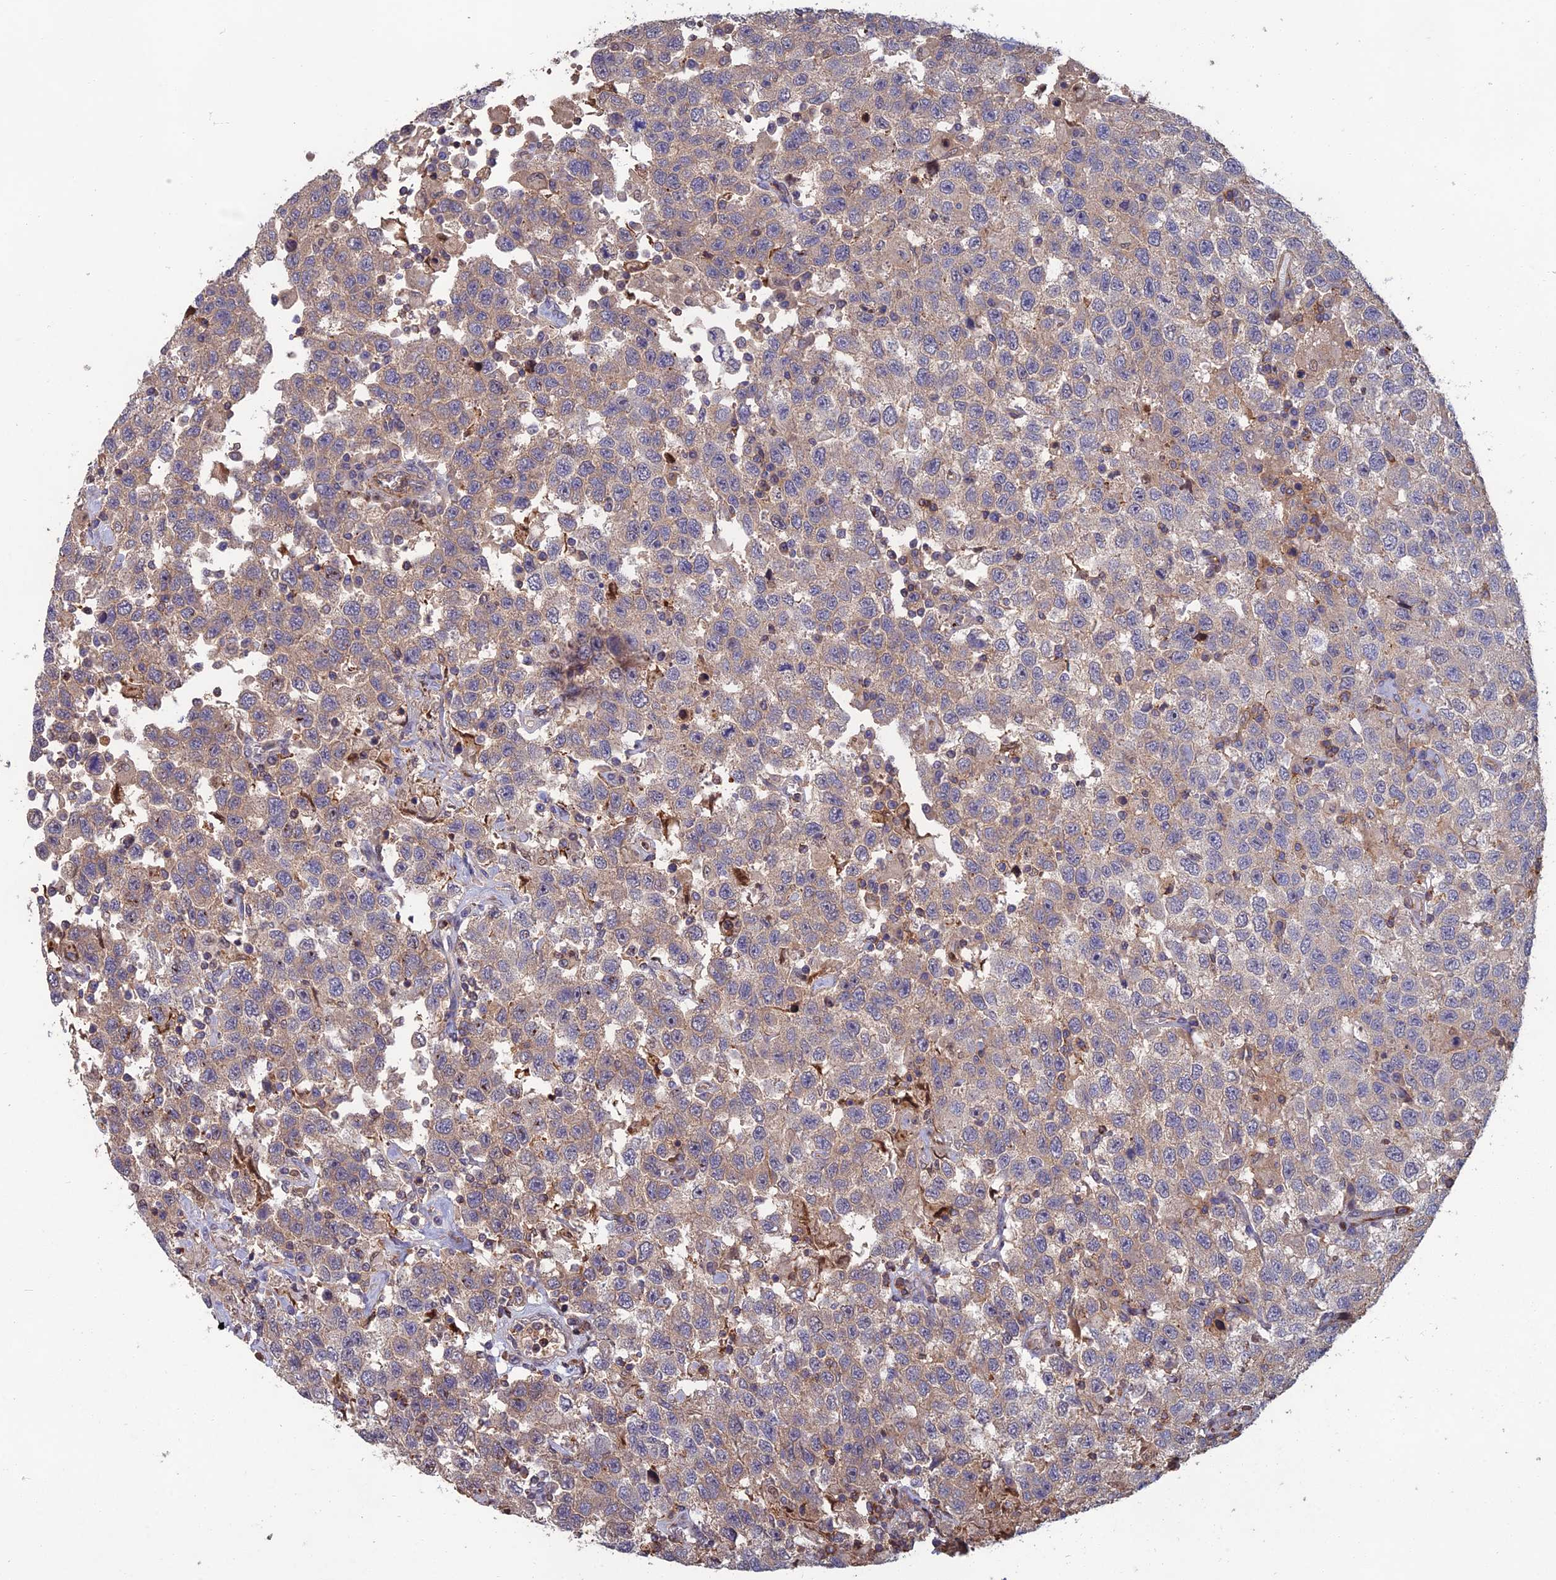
{"staining": {"intensity": "weak", "quantity": "25%-75%", "location": "cytoplasmic/membranous"}, "tissue": "testis cancer", "cell_type": "Tumor cells", "image_type": "cancer", "snomed": [{"axis": "morphology", "description": "Seminoma, NOS"}, {"axis": "topography", "description": "Testis"}], "caption": "Testis cancer tissue displays weak cytoplasmic/membranous expression in about 25%-75% of tumor cells, visualized by immunohistochemistry.", "gene": "C15orf62", "patient": {"sex": "male", "age": 41}}